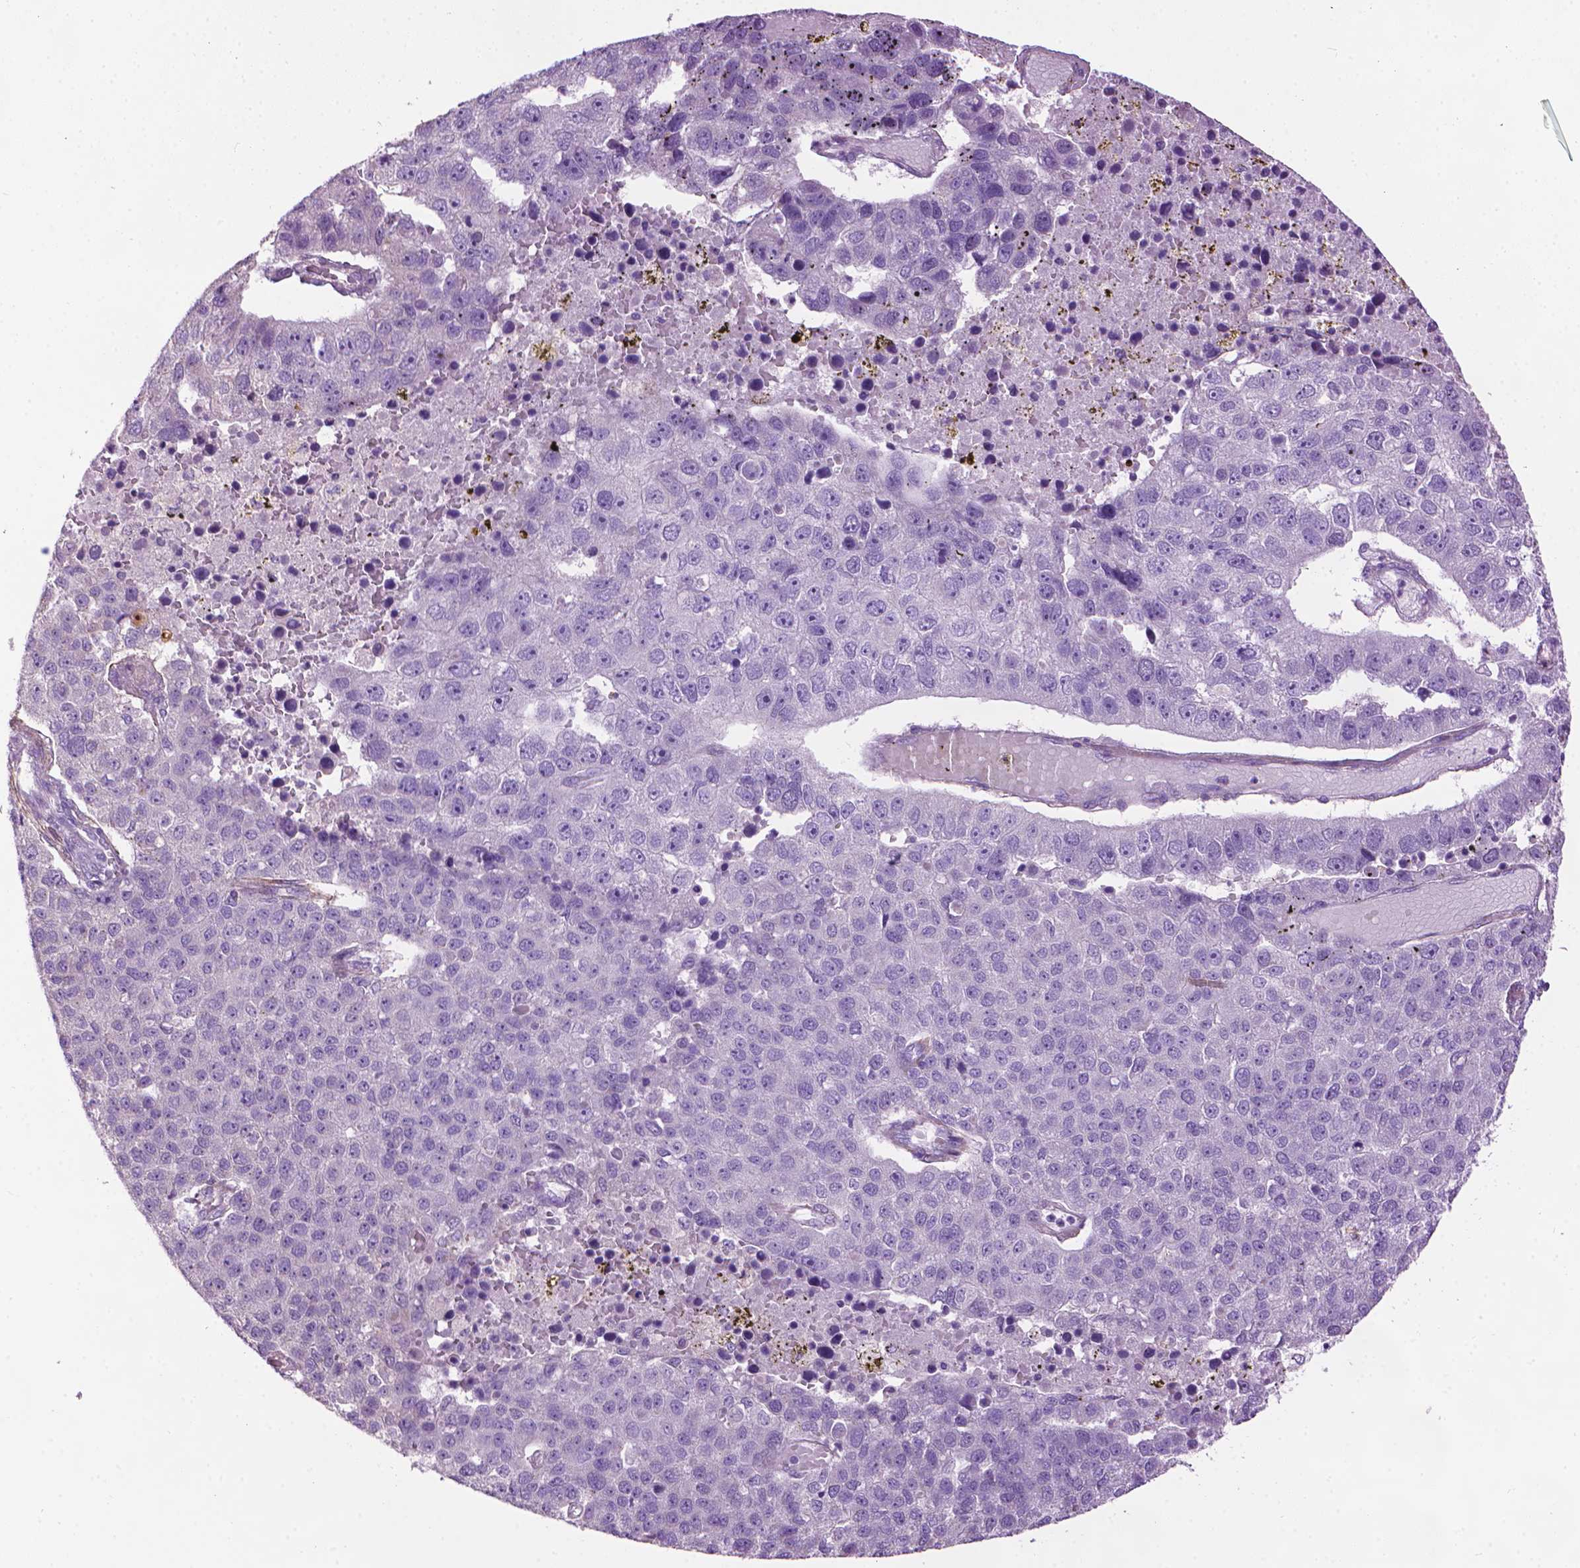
{"staining": {"intensity": "negative", "quantity": "none", "location": "none"}, "tissue": "pancreatic cancer", "cell_type": "Tumor cells", "image_type": "cancer", "snomed": [{"axis": "morphology", "description": "Adenocarcinoma, NOS"}, {"axis": "topography", "description": "Pancreas"}], "caption": "Pancreatic adenocarcinoma stained for a protein using IHC shows no expression tumor cells.", "gene": "AQP10", "patient": {"sex": "female", "age": 61}}